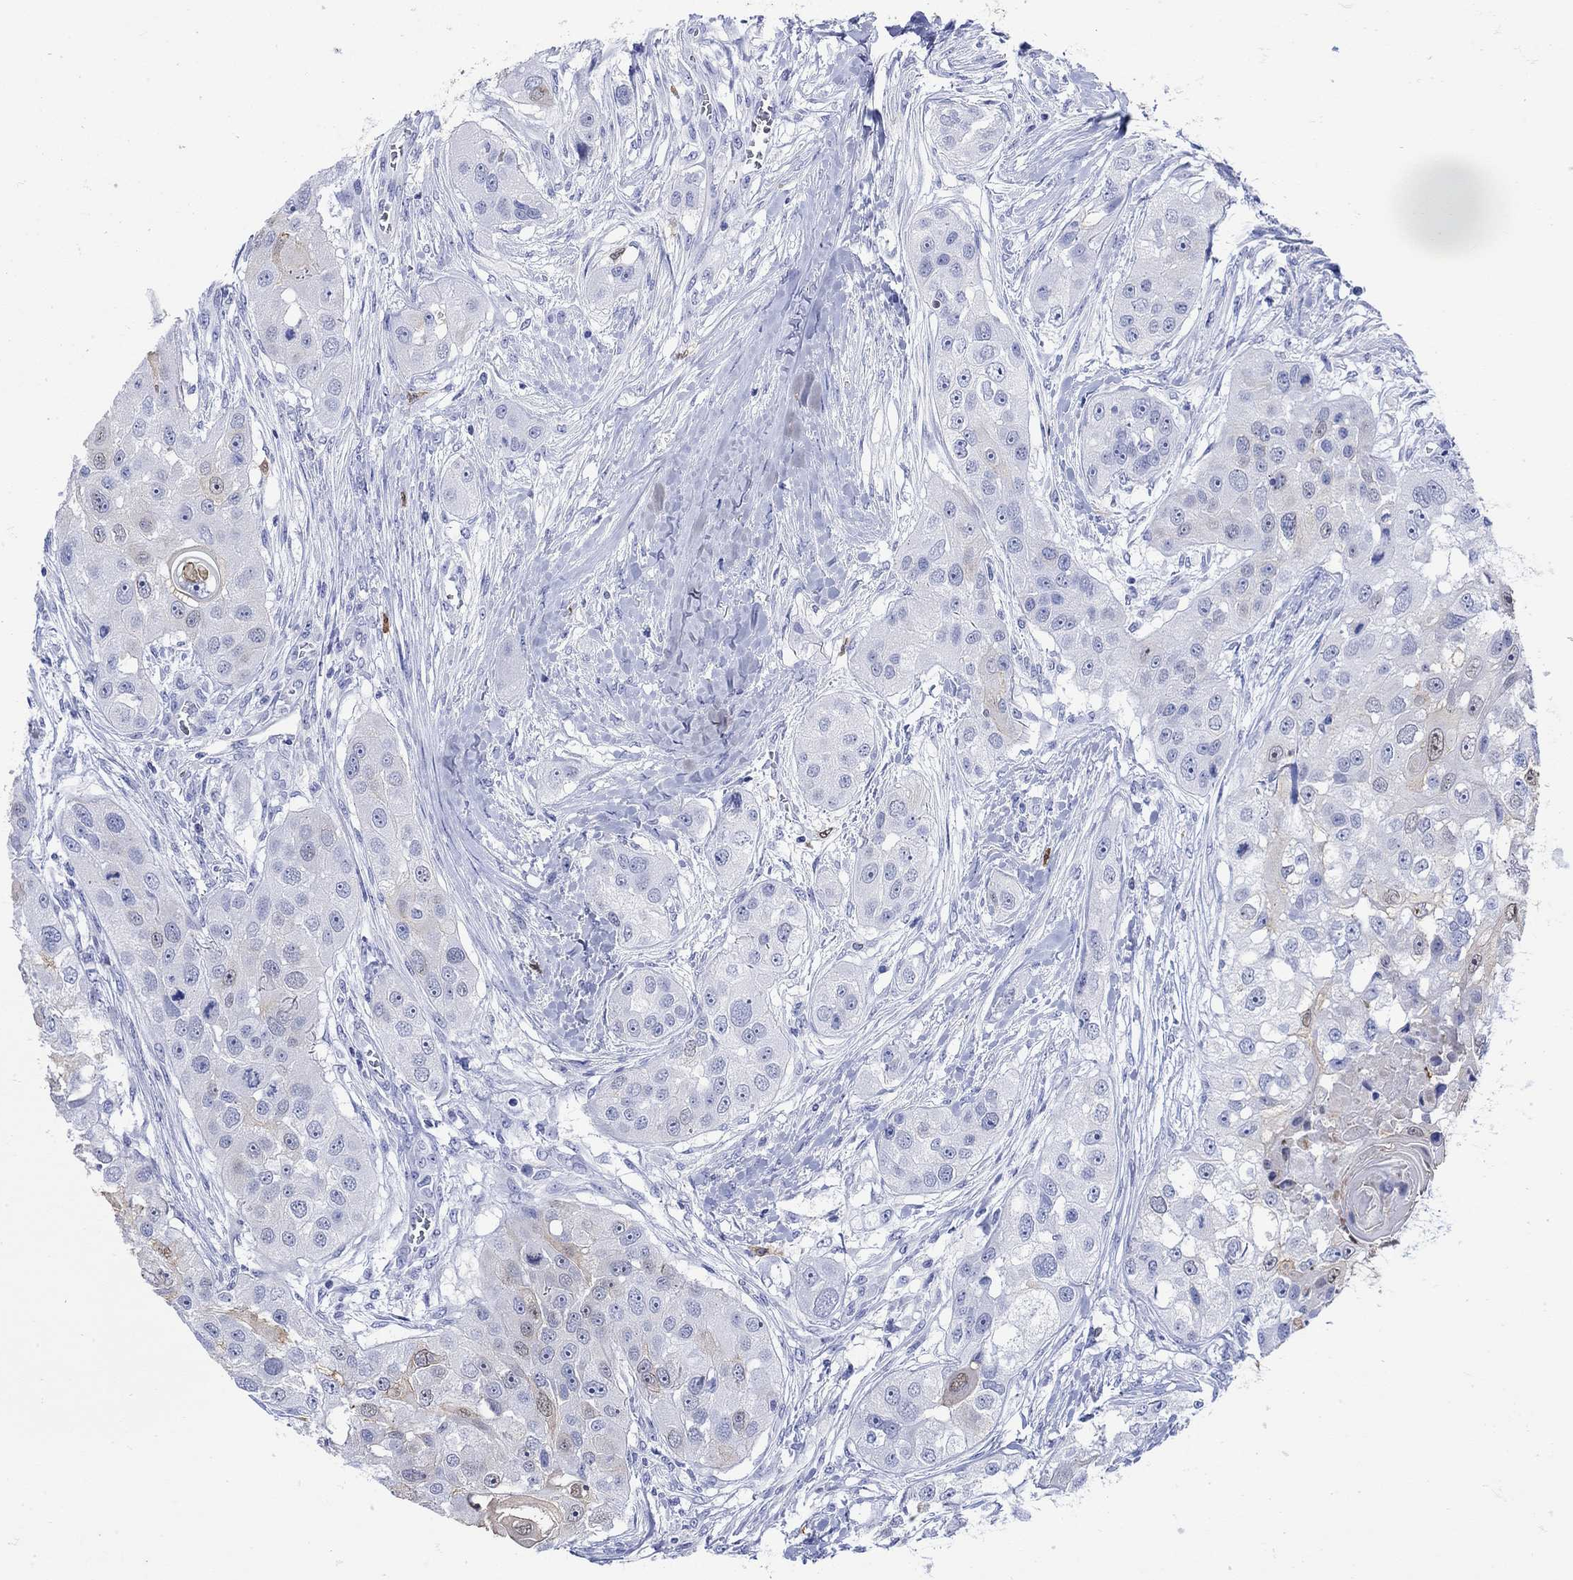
{"staining": {"intensity": "negative", "quantity": "none", "location": "none"}, "tissue": "head and neck cancer", "cell_type": "Tumor cells", "image_type": "cancer", "snomed": [{"axis": "morphology", "description": "Normal tissue, NOS"}, {"axis": "morphology", "description": "Squamous cell carcinoma, NOS"}, {"axis": "topography", "description": "Skeletal muscle"}, {"axis": "topography", "description": "Head-Neck"}], "caption": "The photomicrograph exhibits no staining of tumor cells in head and neck cancer (squamous cell carcinoma).", "gene": "LINGO3", "patient": {"sex": "male", "age": 51}}